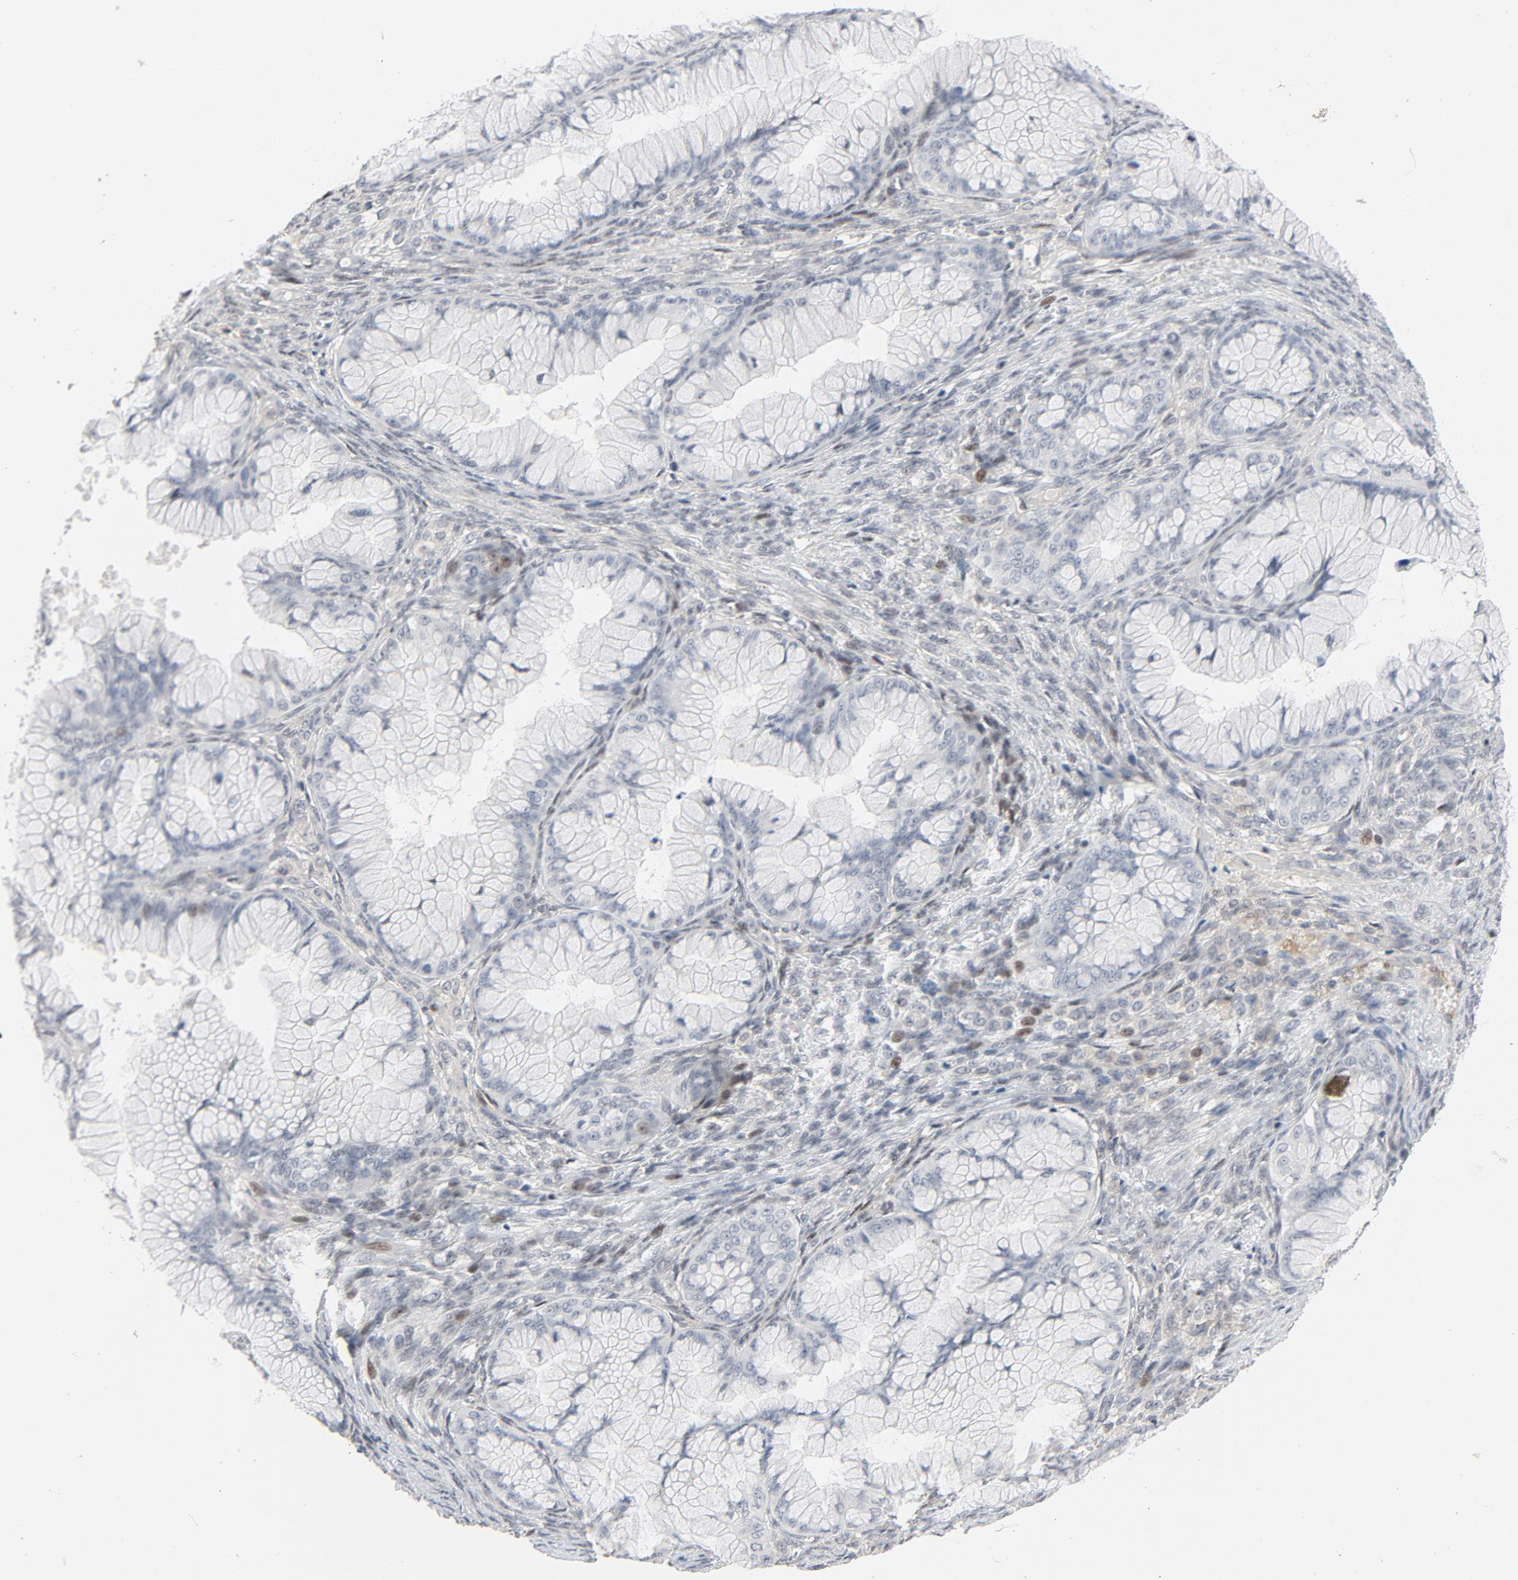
{"staining": {"intensity": "negative", "quantity": "none", "location": "none"}, "tissue": "ovarian cancer", "cell_type": "Tumor cells", "image_type": "cancer", "snomed": [{"axis": "morphology", "description": "Cystadenocarcinoma, mucinous, NOS"}, {"axis": "topography", "description": "Ovary"}], "caption": "Micrograph shows no significant protein staining in tumor cells of ovarian cancer (mucinous cystadenocarcinoma). The staining was performed using DAB to visualize the protein expression in brown, while the nuclei were stained in blue with hematoxylin (Magnification: 20x).", "gene": "FSCB", "patient": {"sex": "female", "age": 63}}